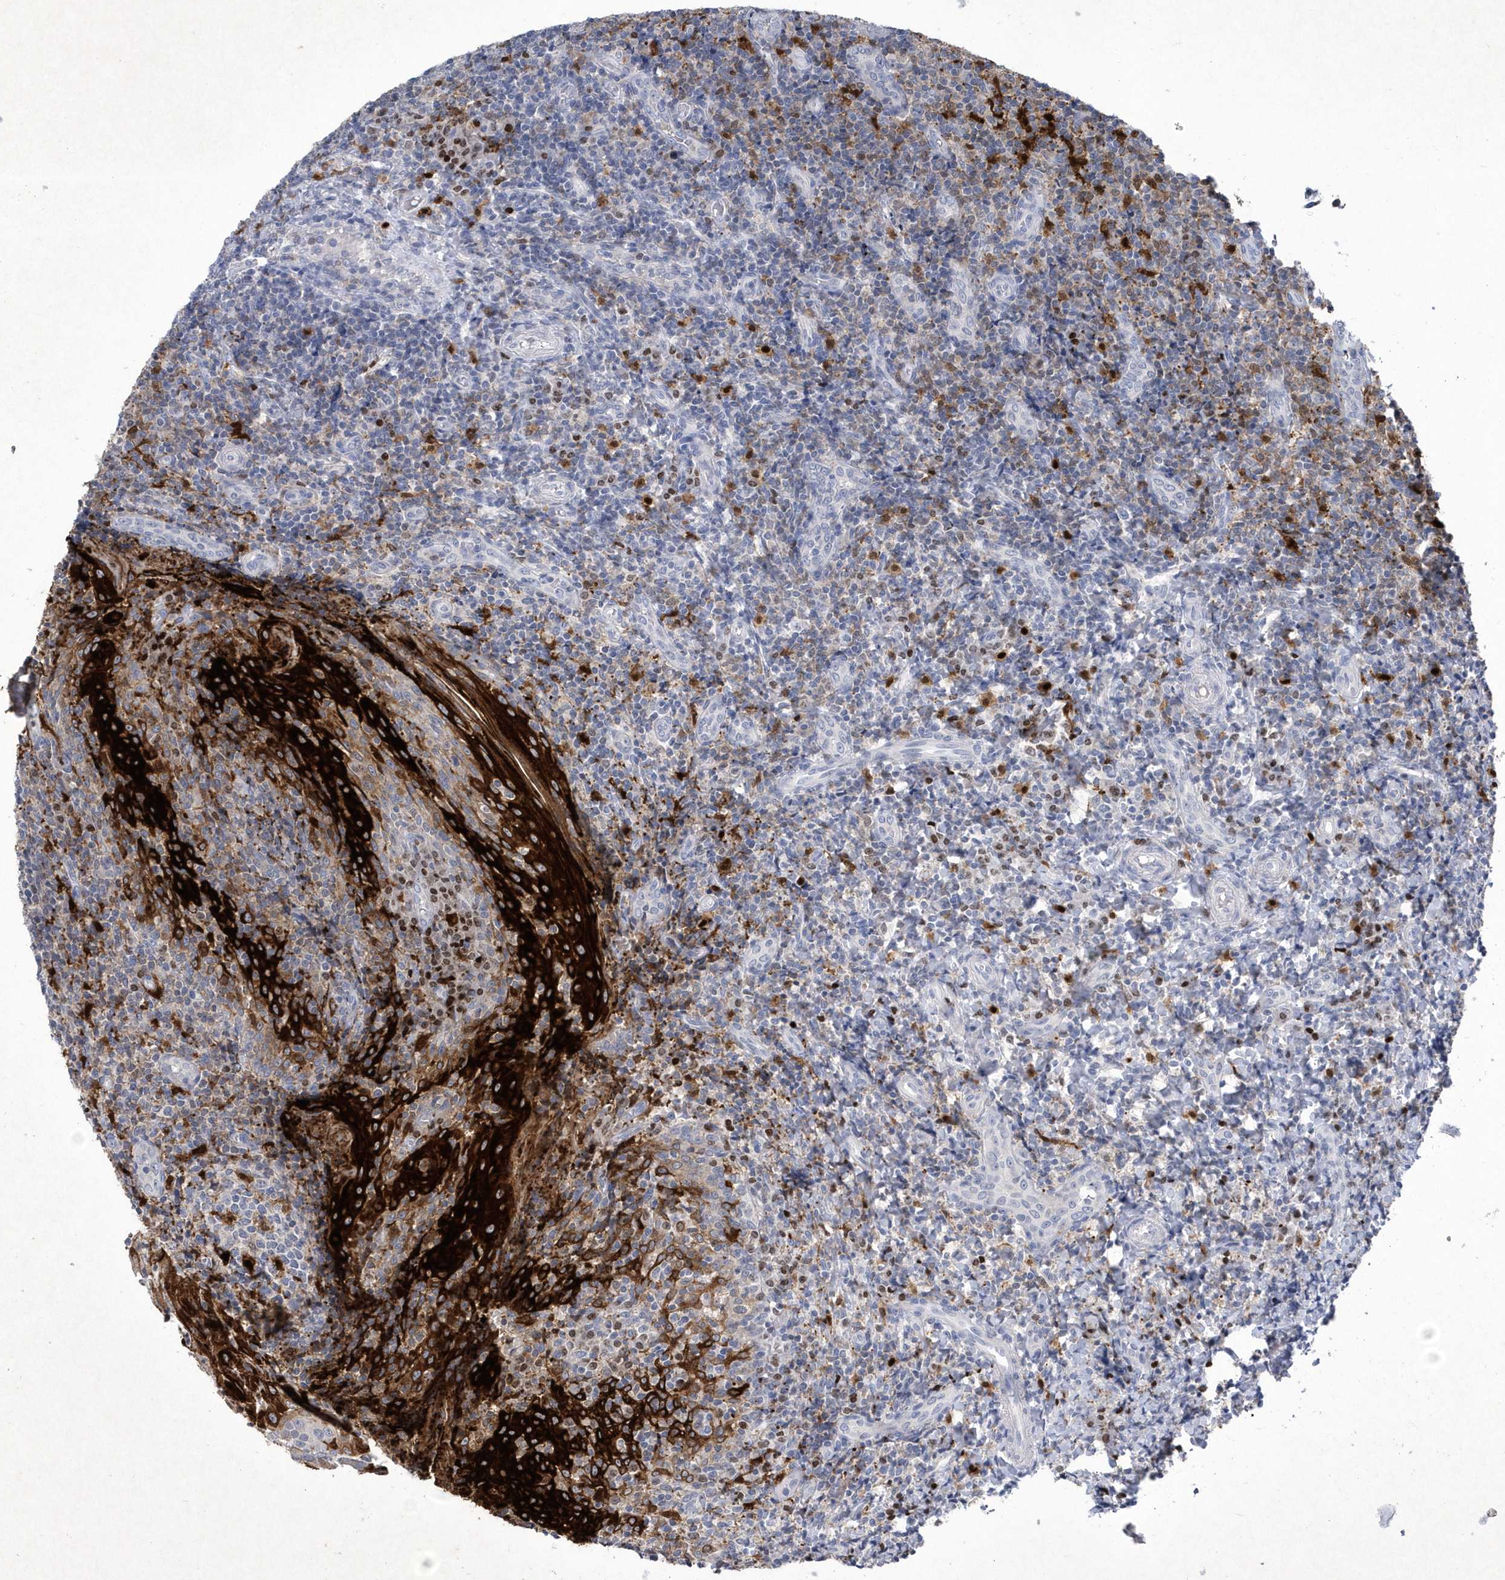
{"staining": {"intensity": "weak", "quantity": "<25%", "location": "nuclear"}, "tissue": "tonsil", "cell_type": "Germinal center cells", "image_type": "normal", "snomed": [{"axis": "morphology", "description": "Normal tissue, NOS"}, {"axis": "topography", "description": "Tonsil"}], "caption": "This is an immunohistochemistry (IHC) photomicrograph of benign tonsil. There is no expression in germinal center cells.", "gene": "BHLHA15", "patient": {"sex": "female", "age": 19}}